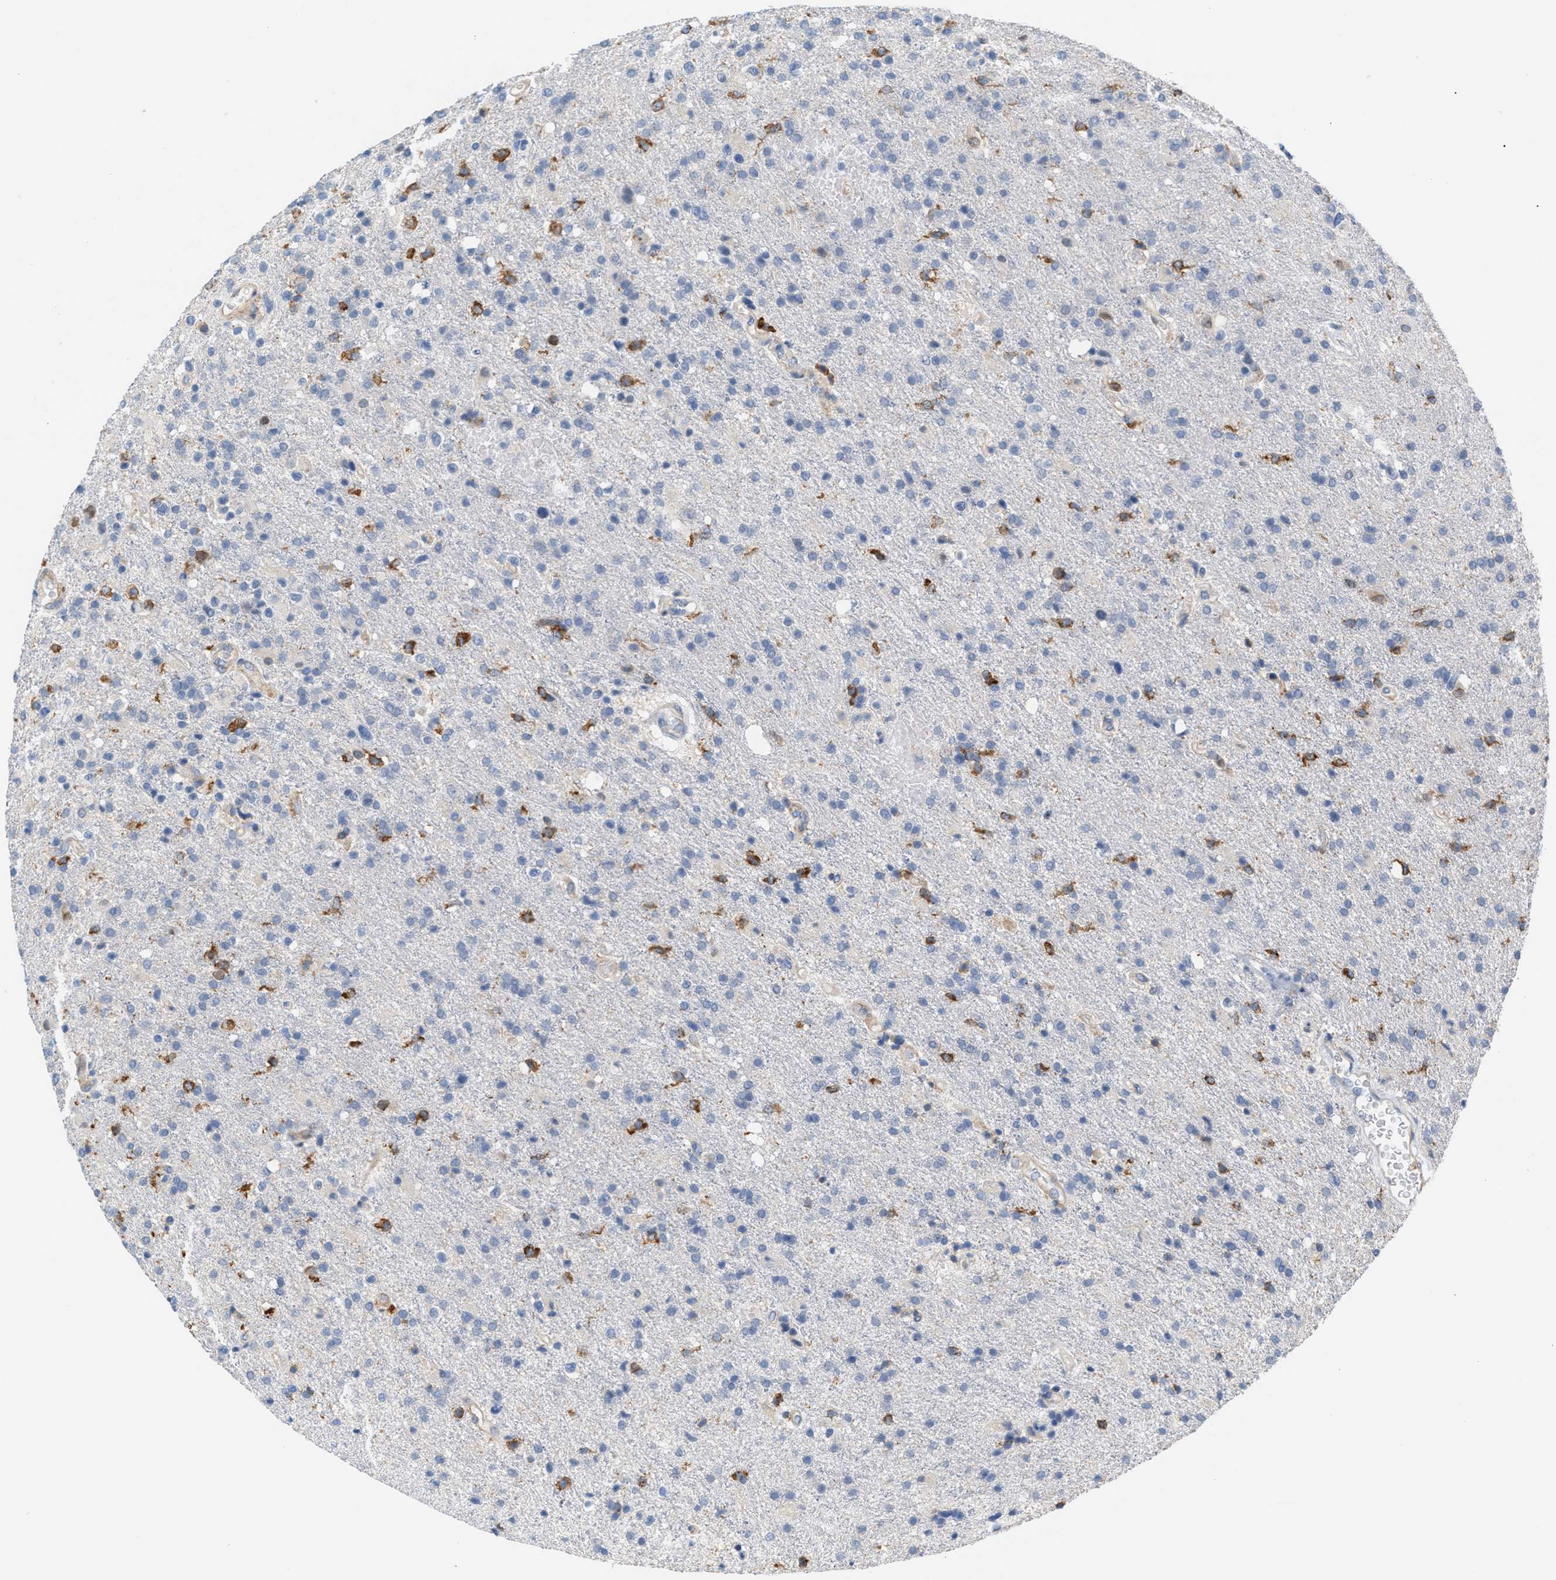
{"staining": {"intensity": "strong", "quantity": "<25%", "location": "cytoplasmic/membranous"}, "tissue": "glioma", "cell_type": "Tumor cells", "image_type": "cancer", "snomed": [{"axis": "morphology", "description": "Glioma, malignant, High grade"}, {"axis": "topography", "description": "Brain"}], "caption": "Immunohistochemical staining of glioma reveals medium levels of strong cytoplasmic/membranous positivity in about <25% of tumor cells.", "gene": "LRCH1", "patient": {"sex": "male", "age": 72}}